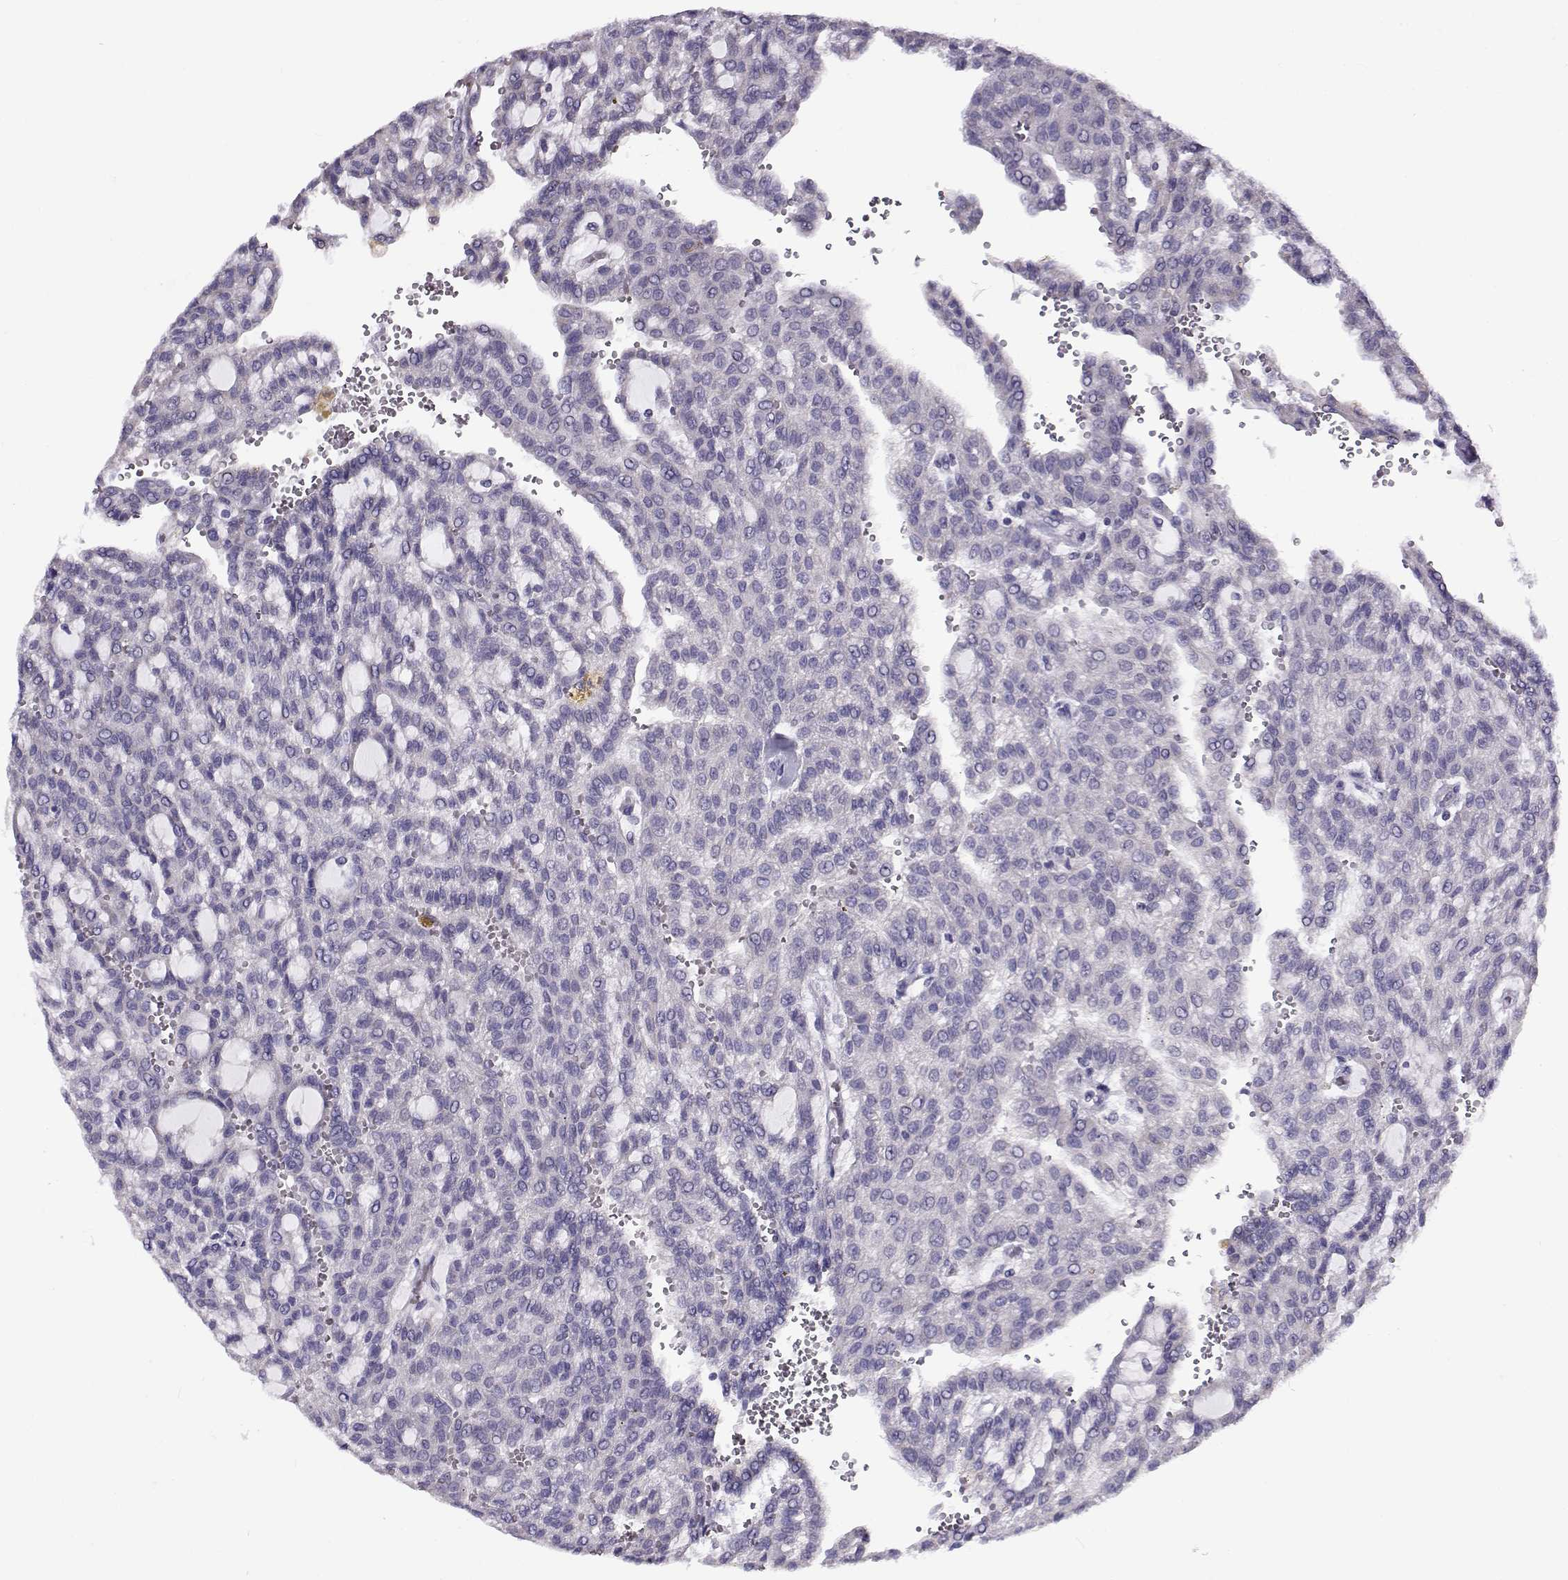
{"staining": {"intensity": "negative", "quantity": "none", "location": "none"}, "tissue": "renal cancer", "cell_type": "Tumor cells", "image_type": "cancer", "snomed": [{"axis": "morphology", "description": "Adenocarcinoma, NOS"}, {"axis": "topography", "description": "Kidney"}], "caption": "There is no significant staining in tumor cells of renal adenocarcinoma. The staining was performed using DAB to visualize the protein expression in brown, while the nuclei were stained in blue with hematoxylin (Magnification: 20x).", "gene": "FEZF1", "patient": {"sex": "male", "age": 63}}